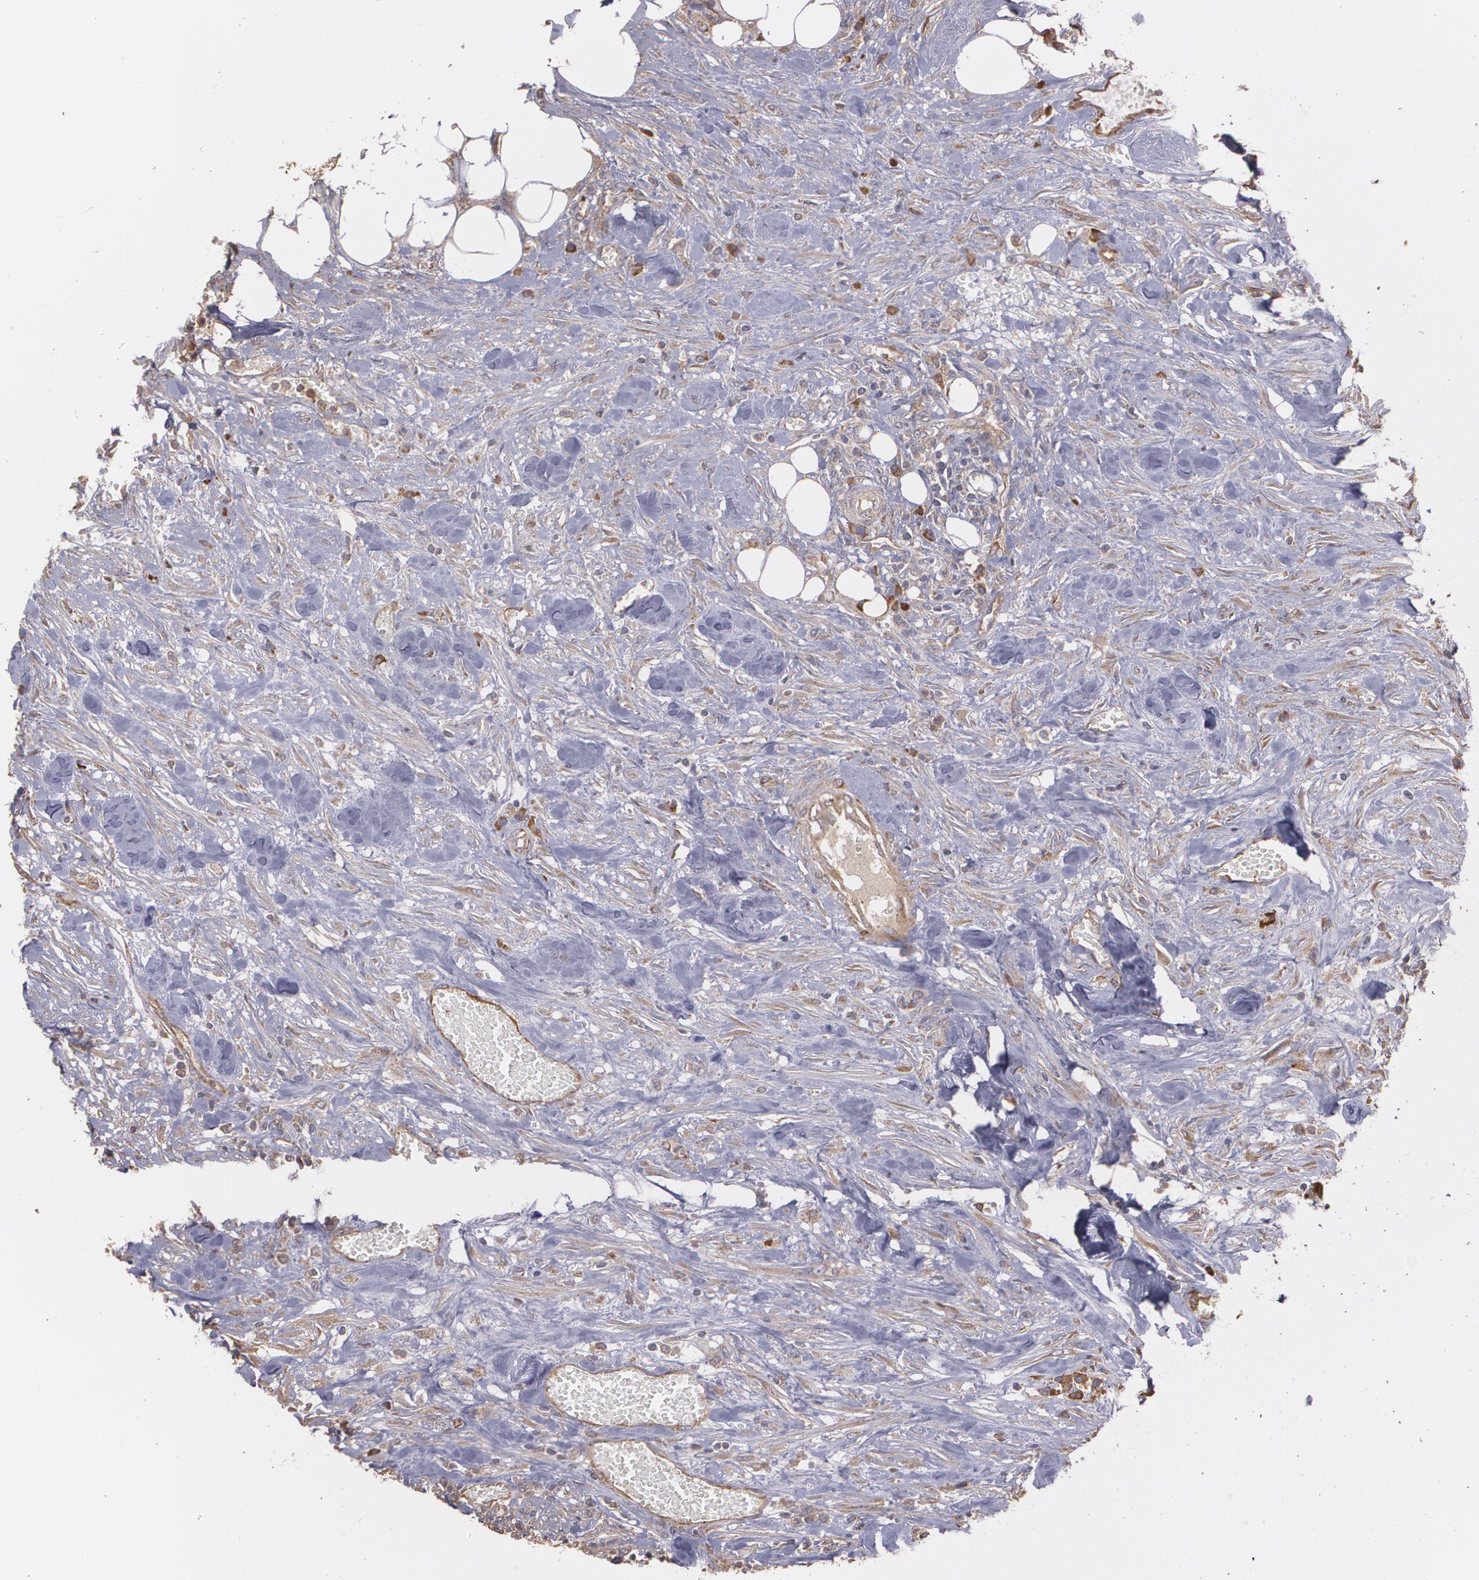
{"staining": {"intensity": "weak", "quantity": ">75%", "location": "cytoplasmic/membranous"}, "tissue": "urothelial cancer", "cell_type": "Tumor cells", "image_type": "cancer", "snomed": [{"axis": "morphology", "description": "Urothelial carcinoma, High grade"}, {"axis": "topography", "description": "Urinary bladder"}], "caption": "Immunohistochemistry of high-grade urothelial carcinoma displays low levels of weak cytoplasmic/membranous staining in about >75% of tumor cells.", "gene": "ECE1", "patient": {"sex": "male", "age": 74}}